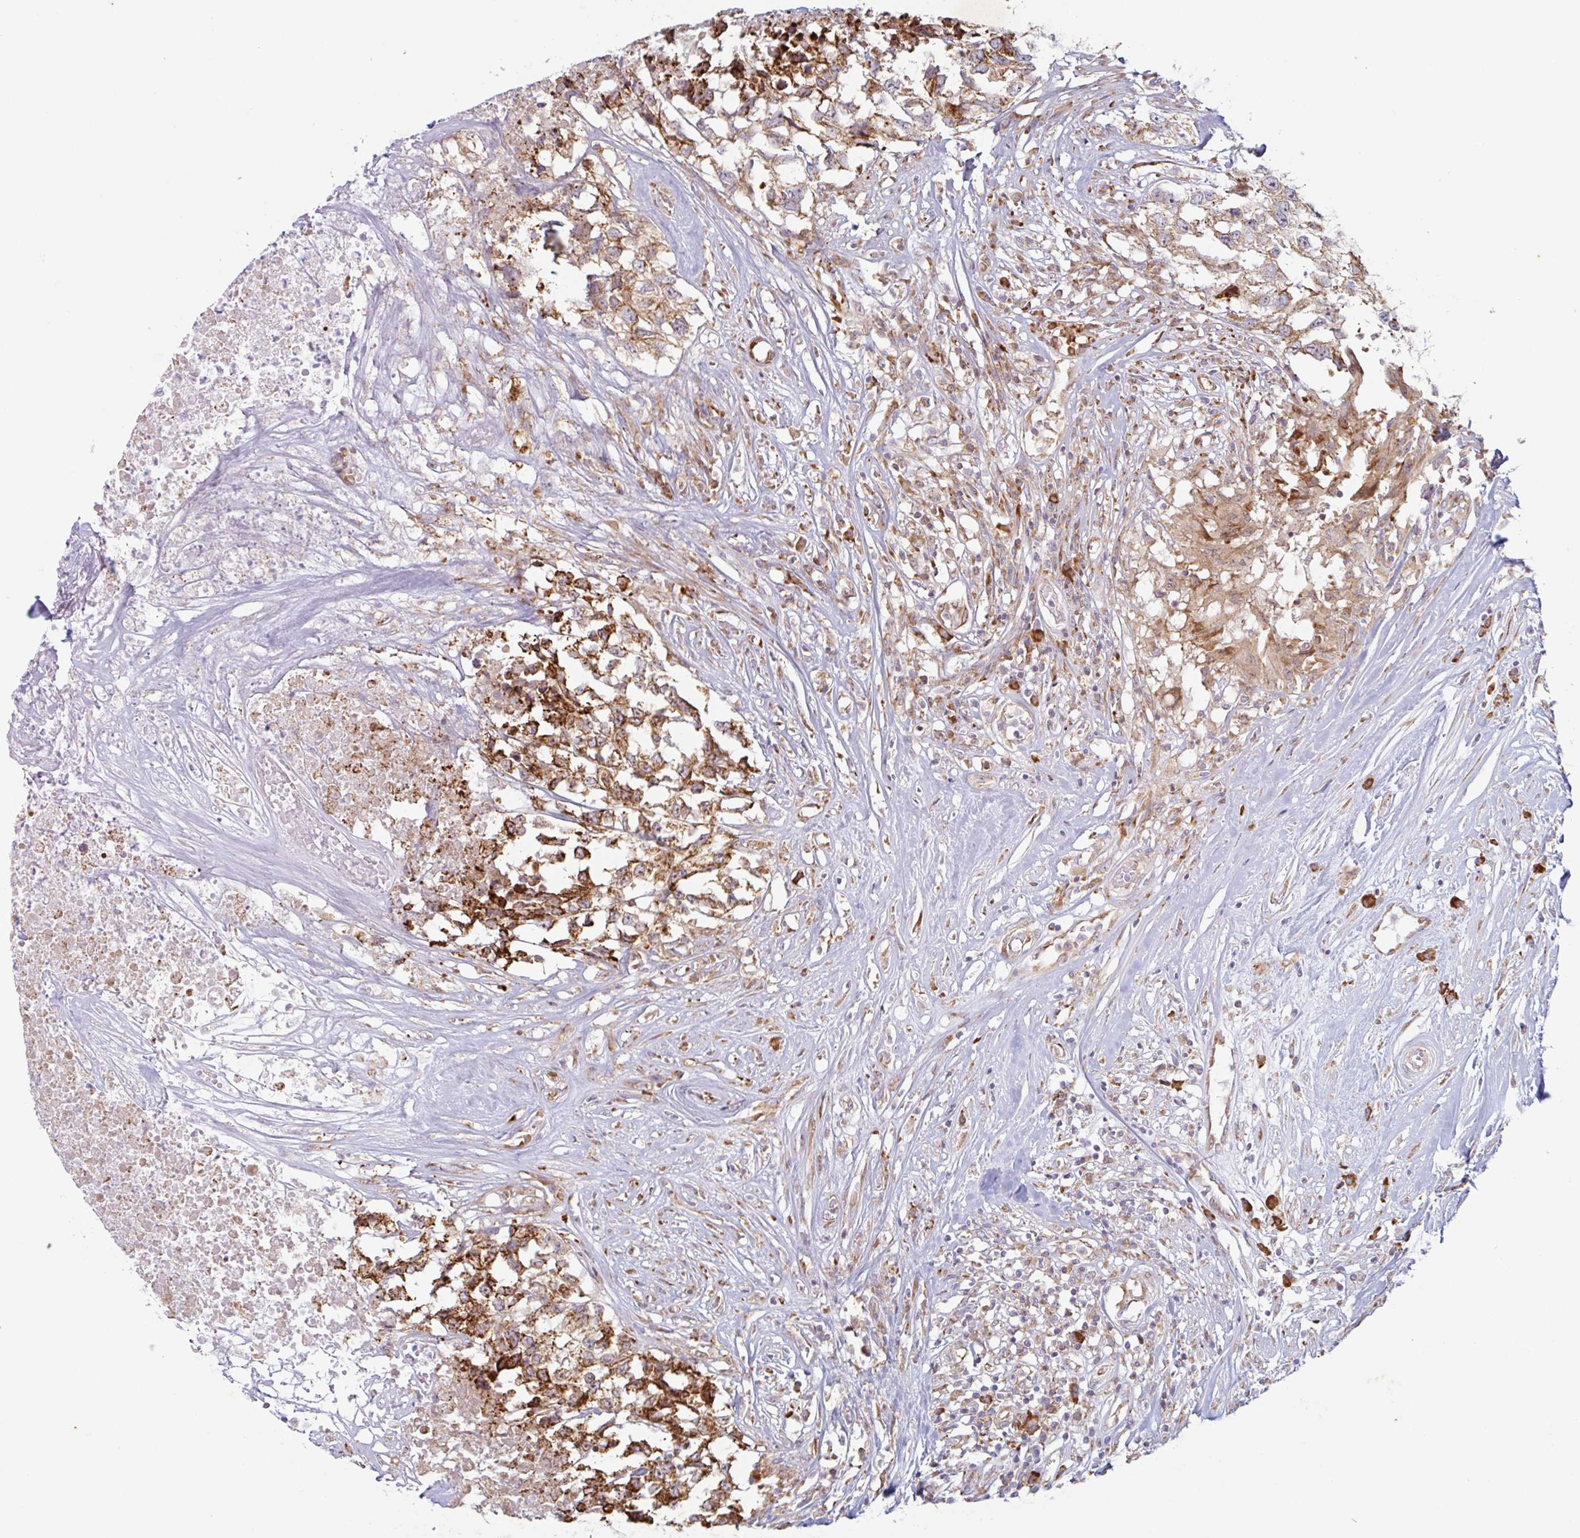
{"staining": {"intensity": "strong", "quantity": "25%-75%", "location": "cytoplasmic/membranous"}, "tissue": "testis cancer", "cell_type": "Tumor cells", "image_type": "cancer", "snomed": [{"axis": "morphology", "description": "Carcinoma, Embryonal, NOS"}, {"axis": "topography", "description": "Testis"}], "caption": "This micrograph exhibits testis embryonal carcinoma stained with immunohistochemistry (IHC) to label a protein in brown. The cytoplasmic/membranous of tumor cells show strong positivity for the protein. Nuclei are counter-stained blue.", "gene": "RIT1", "patient": {"sex": "male", "age": 83}}